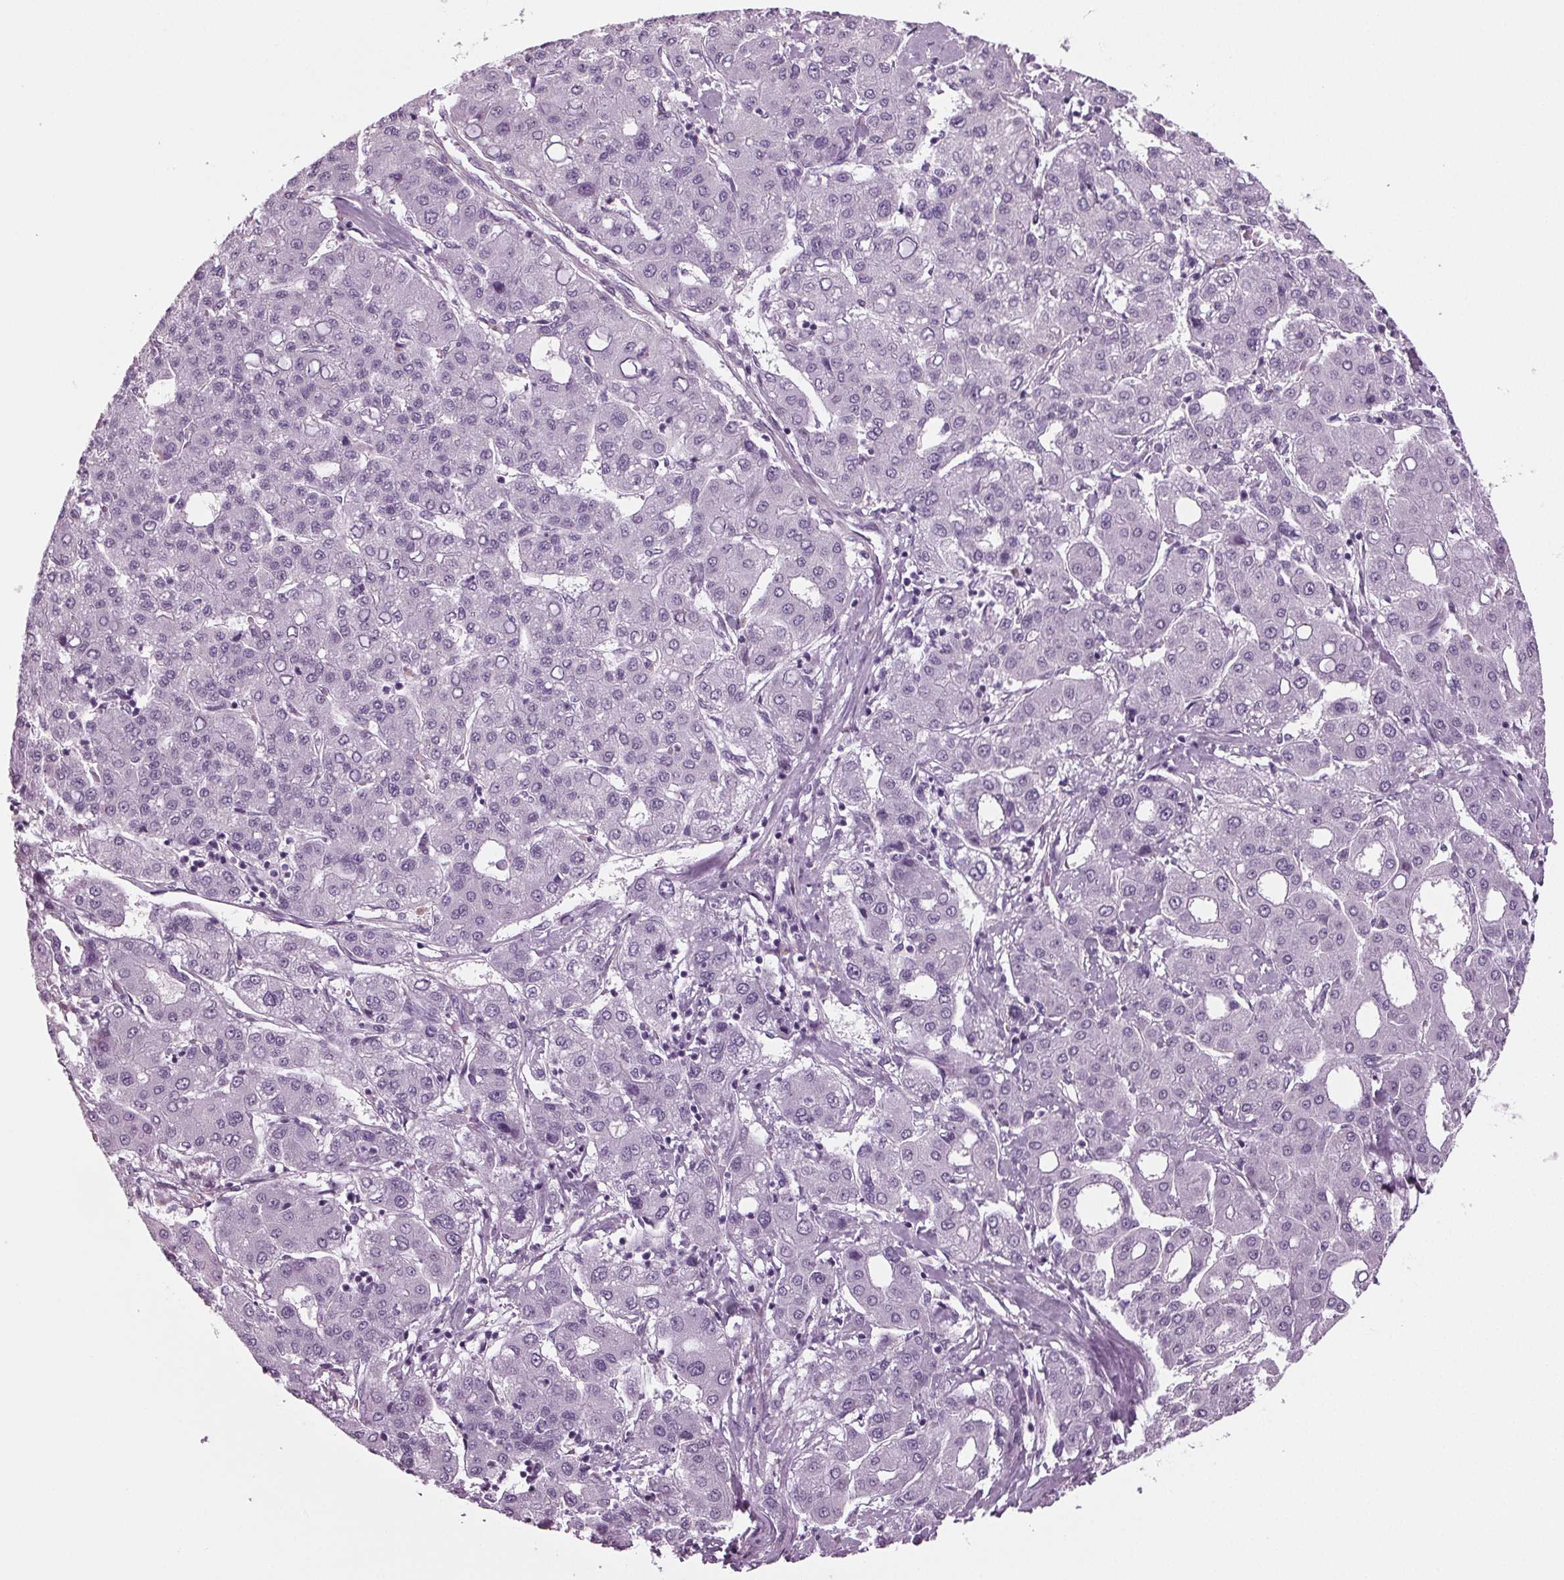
{"staining": {"intensity": "negative", "quantity": "none", "location": "none"}, "tissue": "liver cancer", "cell_type": "Tumor cells", "image_type": "cancer", "snomed": [{"axis": "morphology", "description": "Carcinoma, Hepatocellular, NOS"}, {"axis": "topography", "description": "Liver"}], "caption": "The histopathology image exhibits no staining of tumor cells in hepatocellular carcinoma (liver). The staining was performed using DAB to visualize the protein expression in brown, while the nuclei were stained in blue with hematoxylin (Magnification: 20x).", "gene": "BHLHE22", "patient": {"sex": "male", "age": 65}}